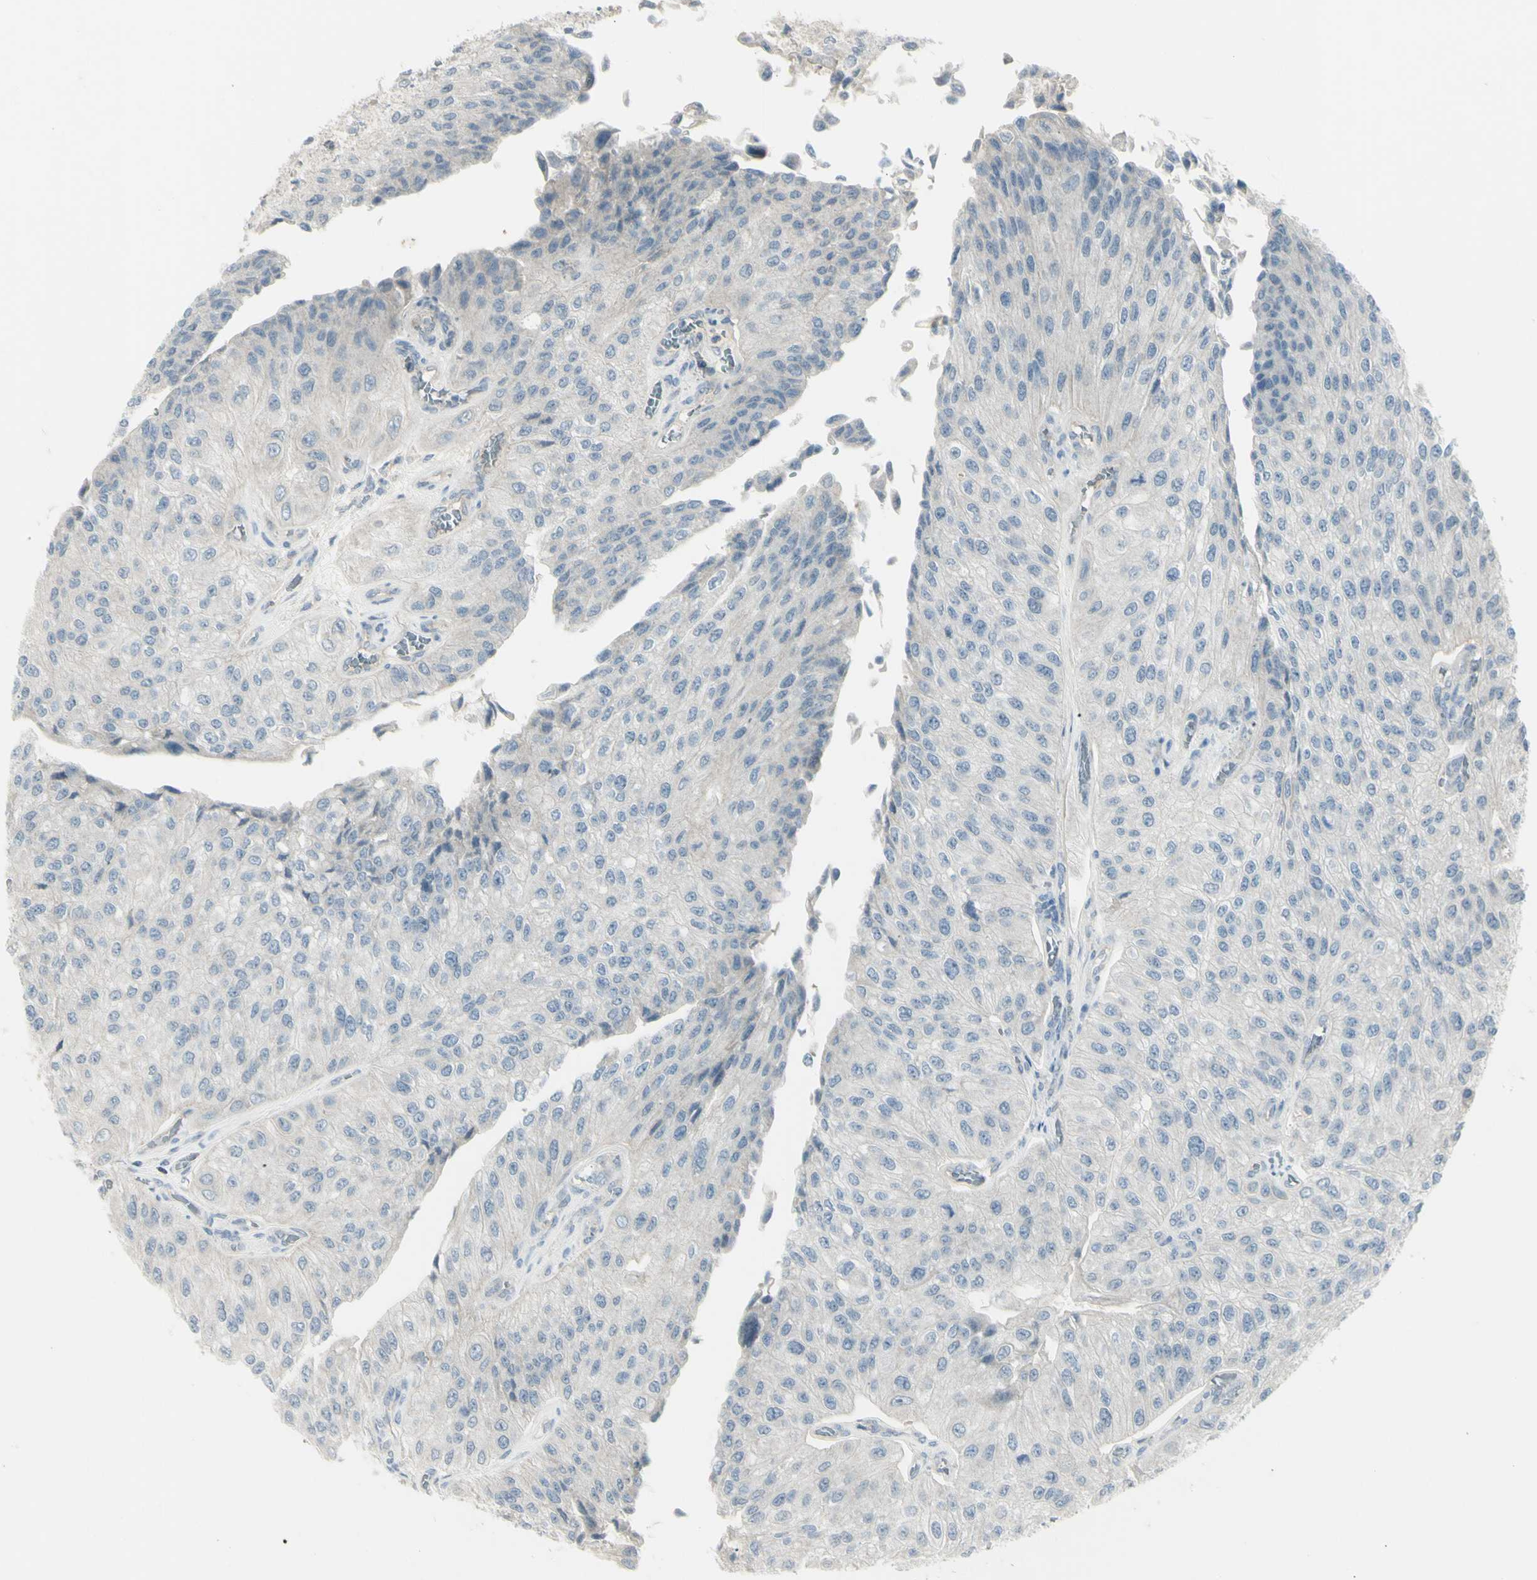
{"staining": {"intensity": "negative", "quantity": "none", "location": "none"}, "tissue": "urothelial cancer", "cell_type": "Tumor cells", "image_type": "cancer", "snomed": [{"axis": "morphology", "description": "Urothelial carcinoma, High grade"}, {"axis": "topography", "description": "Kidney"}, {"axis": "topography", "description": "Urinary bladder"}], "caption": "Human urothelial cancer stained for a protein using IHC demonstrates no staining in tumor cells.", "gene": "SH3GL2", "patient": {"sex": "male", "age": 77}}